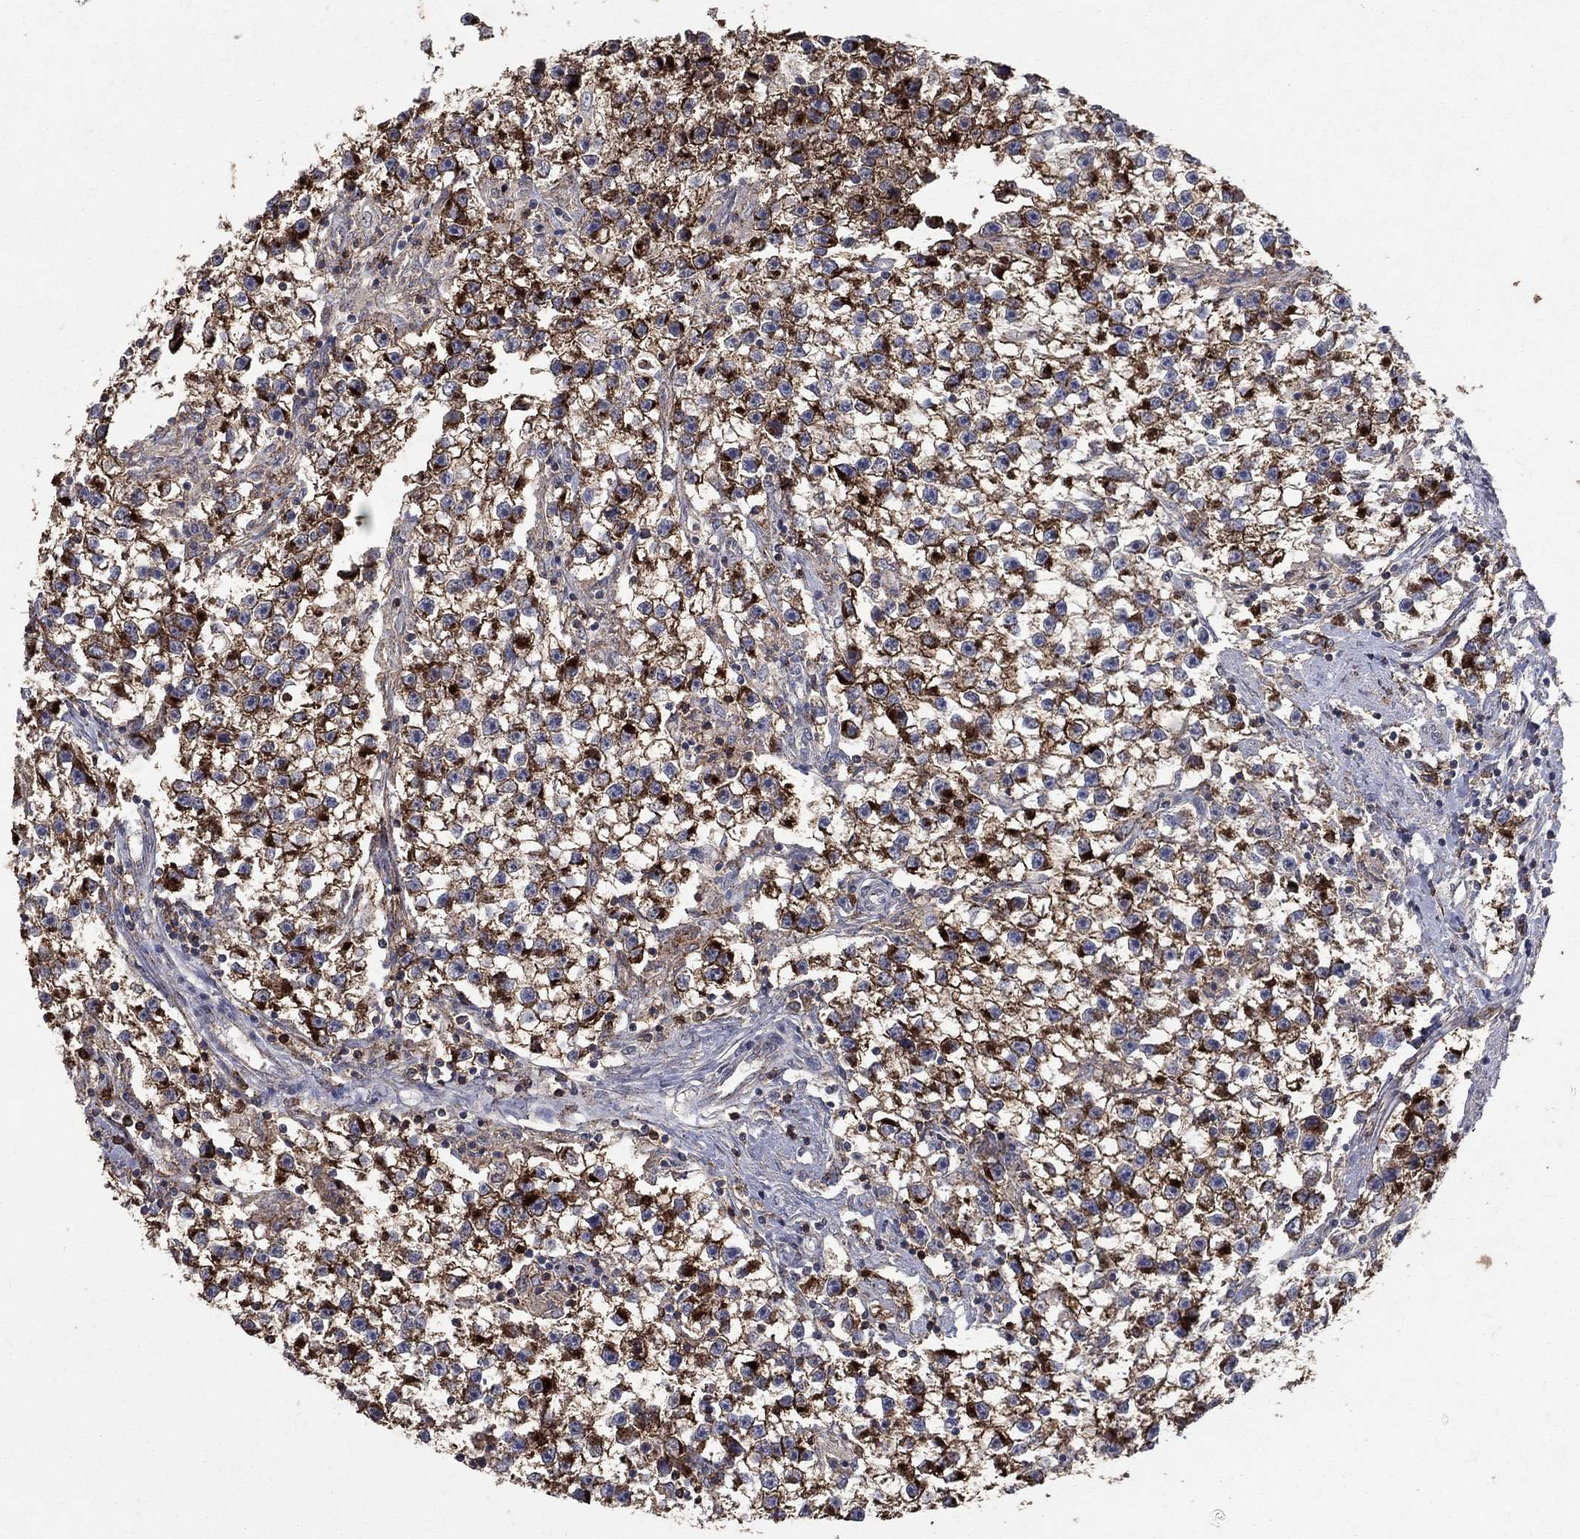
{"staining": {"intensity": "strong", "quantity": "25%-75%", "location": "cytoplasmic/membranous"}, "tissue": "testis cancer", "cell_type": "Tumor cells", "image_type": "cancer", "snomed": [{"axis": "morphology", "description": "Seminoma, NOS"}, {"axis": "topography", "description": "Testis"}], "caption": "Testis cancer stained for a protein (brown) demonstrates strong cytoplasmic/membranous positive positivity in approximately 25%-75% of tumor cells.", "gene": "CD24", "patient": {"sex": "male", "age": 59}}